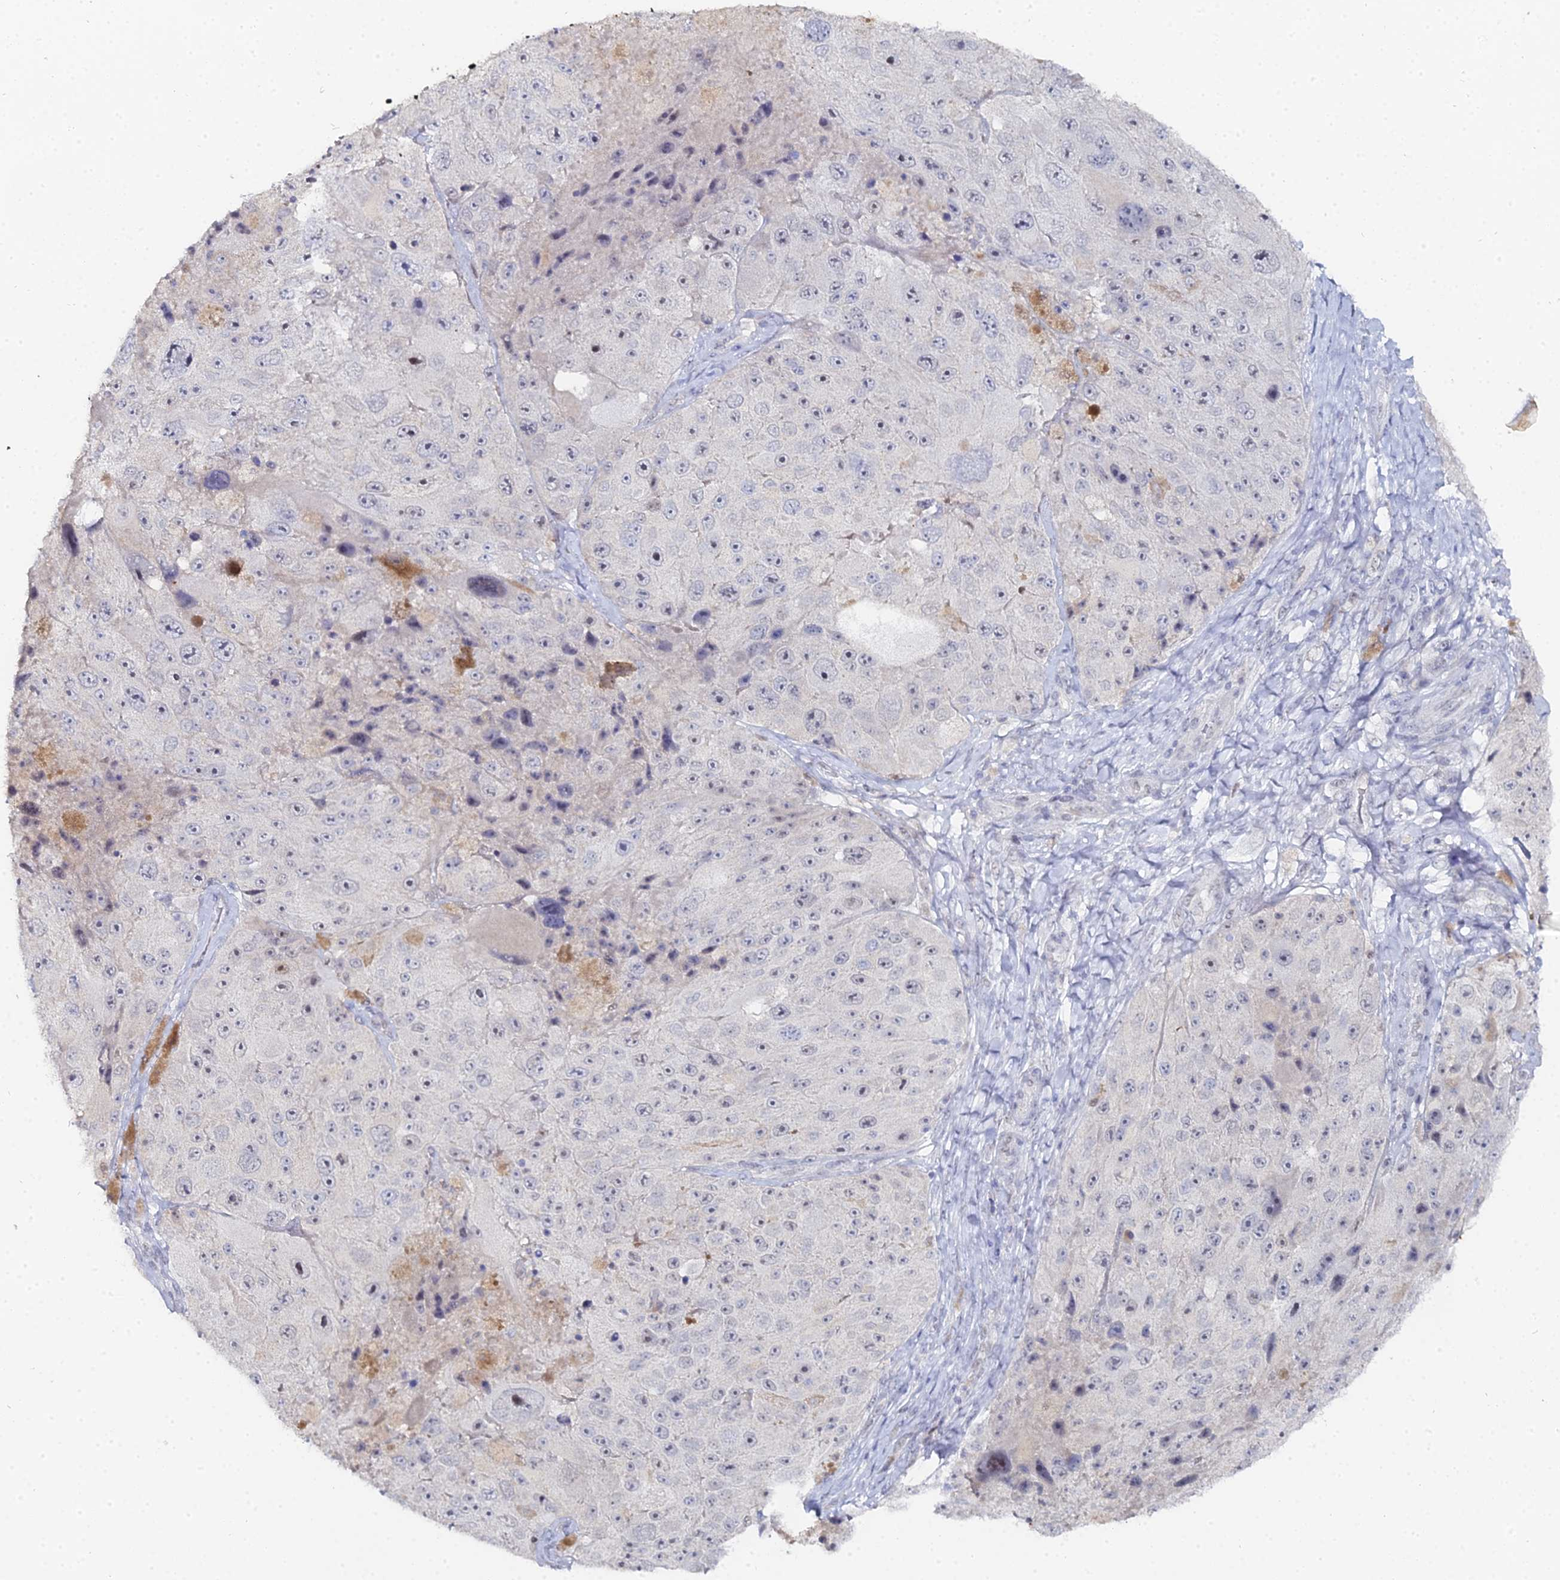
{"staining": {"intensity": "negative", "quantity": "none", "location": "none"}, "tissue": "melanoma", "cell_type": "Tumor cells", "image_type": "cancer", "snomed": [{"axis": "morphology", "description": "Malignant melanoma, Metastatic site"}, {"axis": "topography", "description": "Lymph node"}], "caption": "The photomicrograph reveals no staining of tumor cells in melanoma.", "gene": "THAP4", "patient": {"sex": "male", "age": 62}}